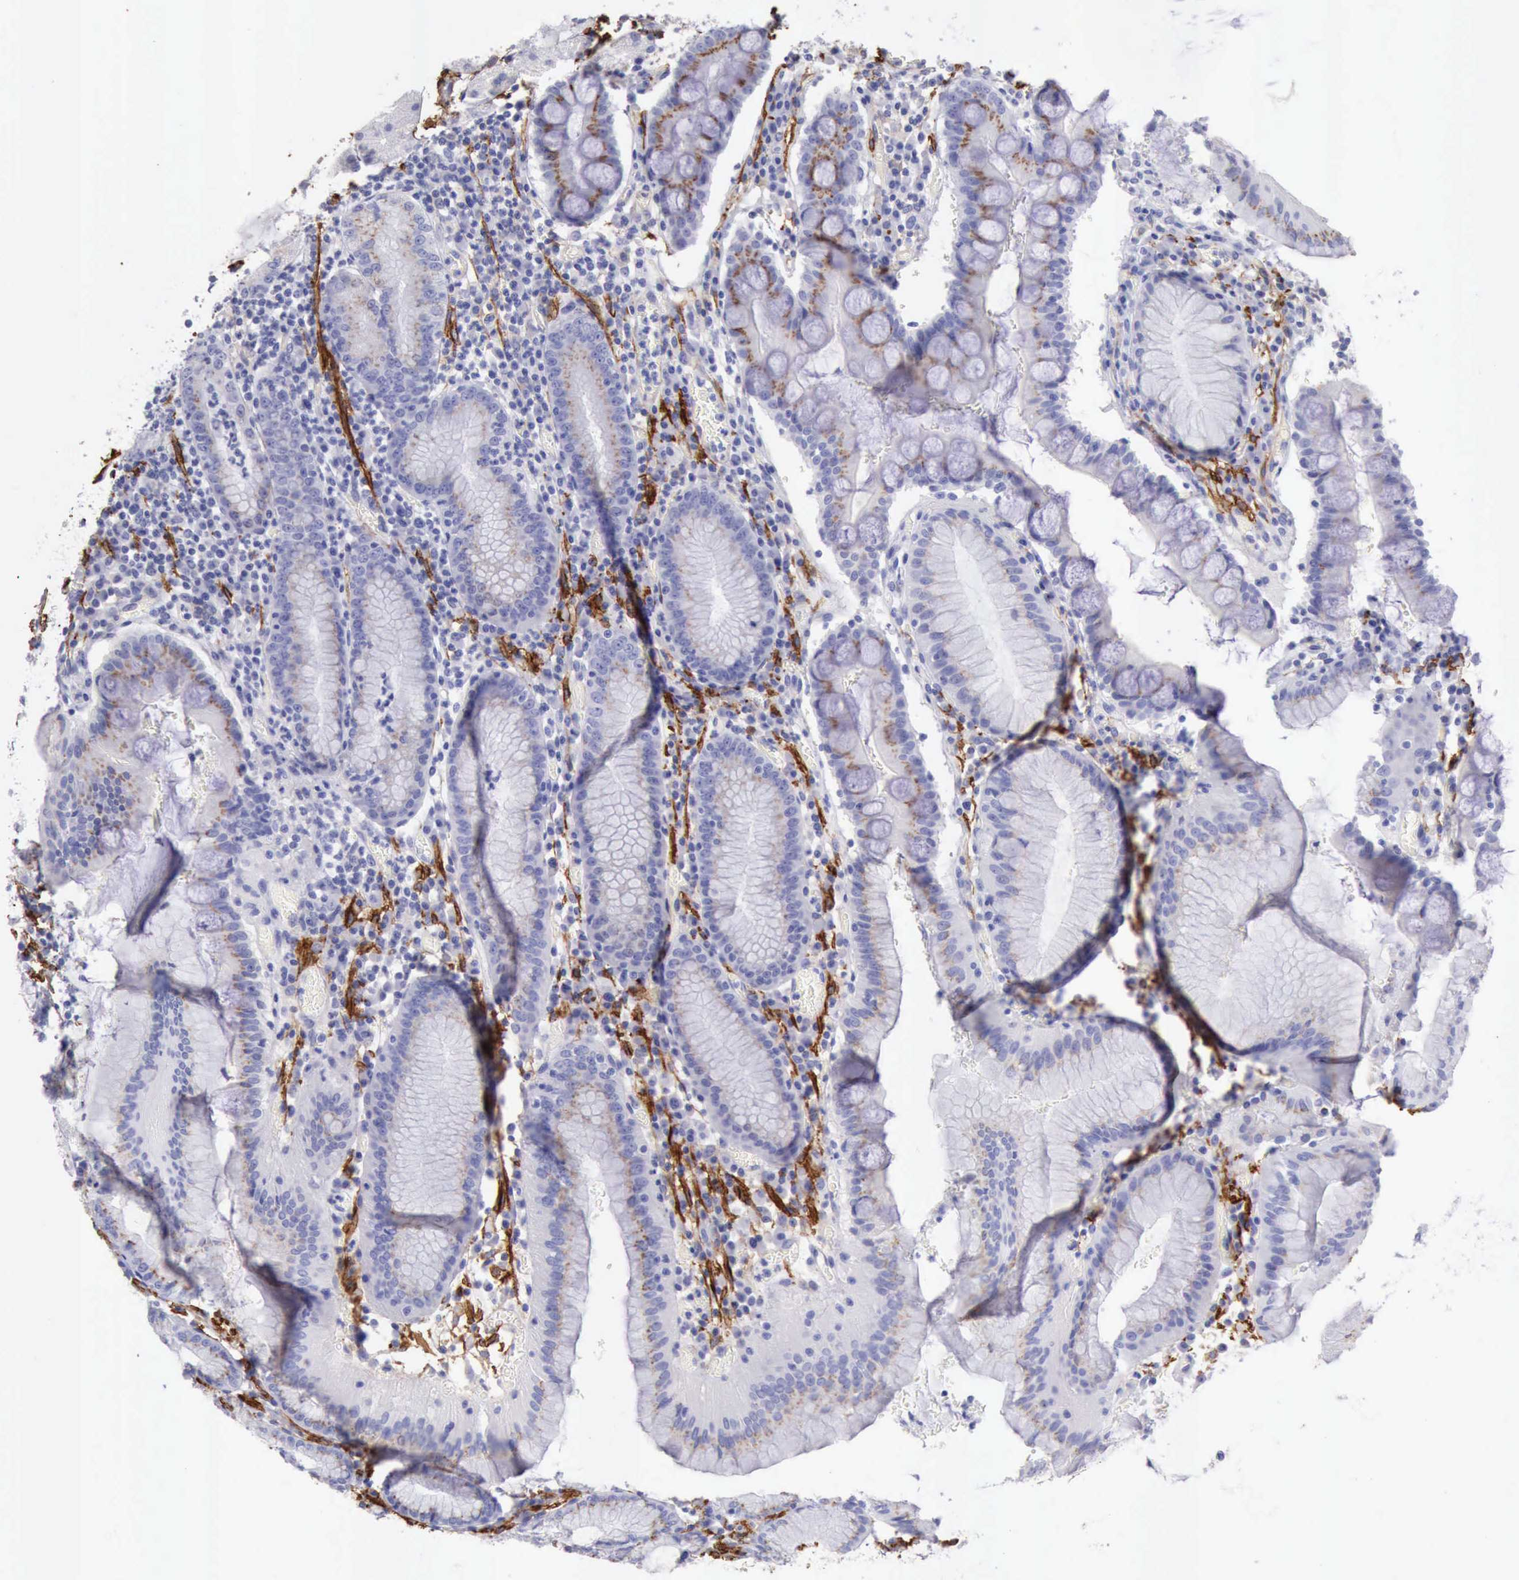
{"staining": {"intensity": "moderate", "quantity": "<25%", "location": "cytoplasmic/membranous"}, "tissue": "stomach", "cell_type": "Glandular cells", "image_type": "normal", "snomed": [{"axis": "morphology", "description": "Normal tissue, NOS"}, {"axis": "topography", "description": "Stomach, lower"}], "caption": "A photomicrograph of stomach stained for a protein shows moderate cytoplasmic/membranous brown staining in glandular cells. The protein of interest is stained brown, and the nuclei are stained in blue (DAB IHC with brightfield microscopy, high magnification).", "gene": "AOC3", "patient": {"sex": "female", "age": 73}}